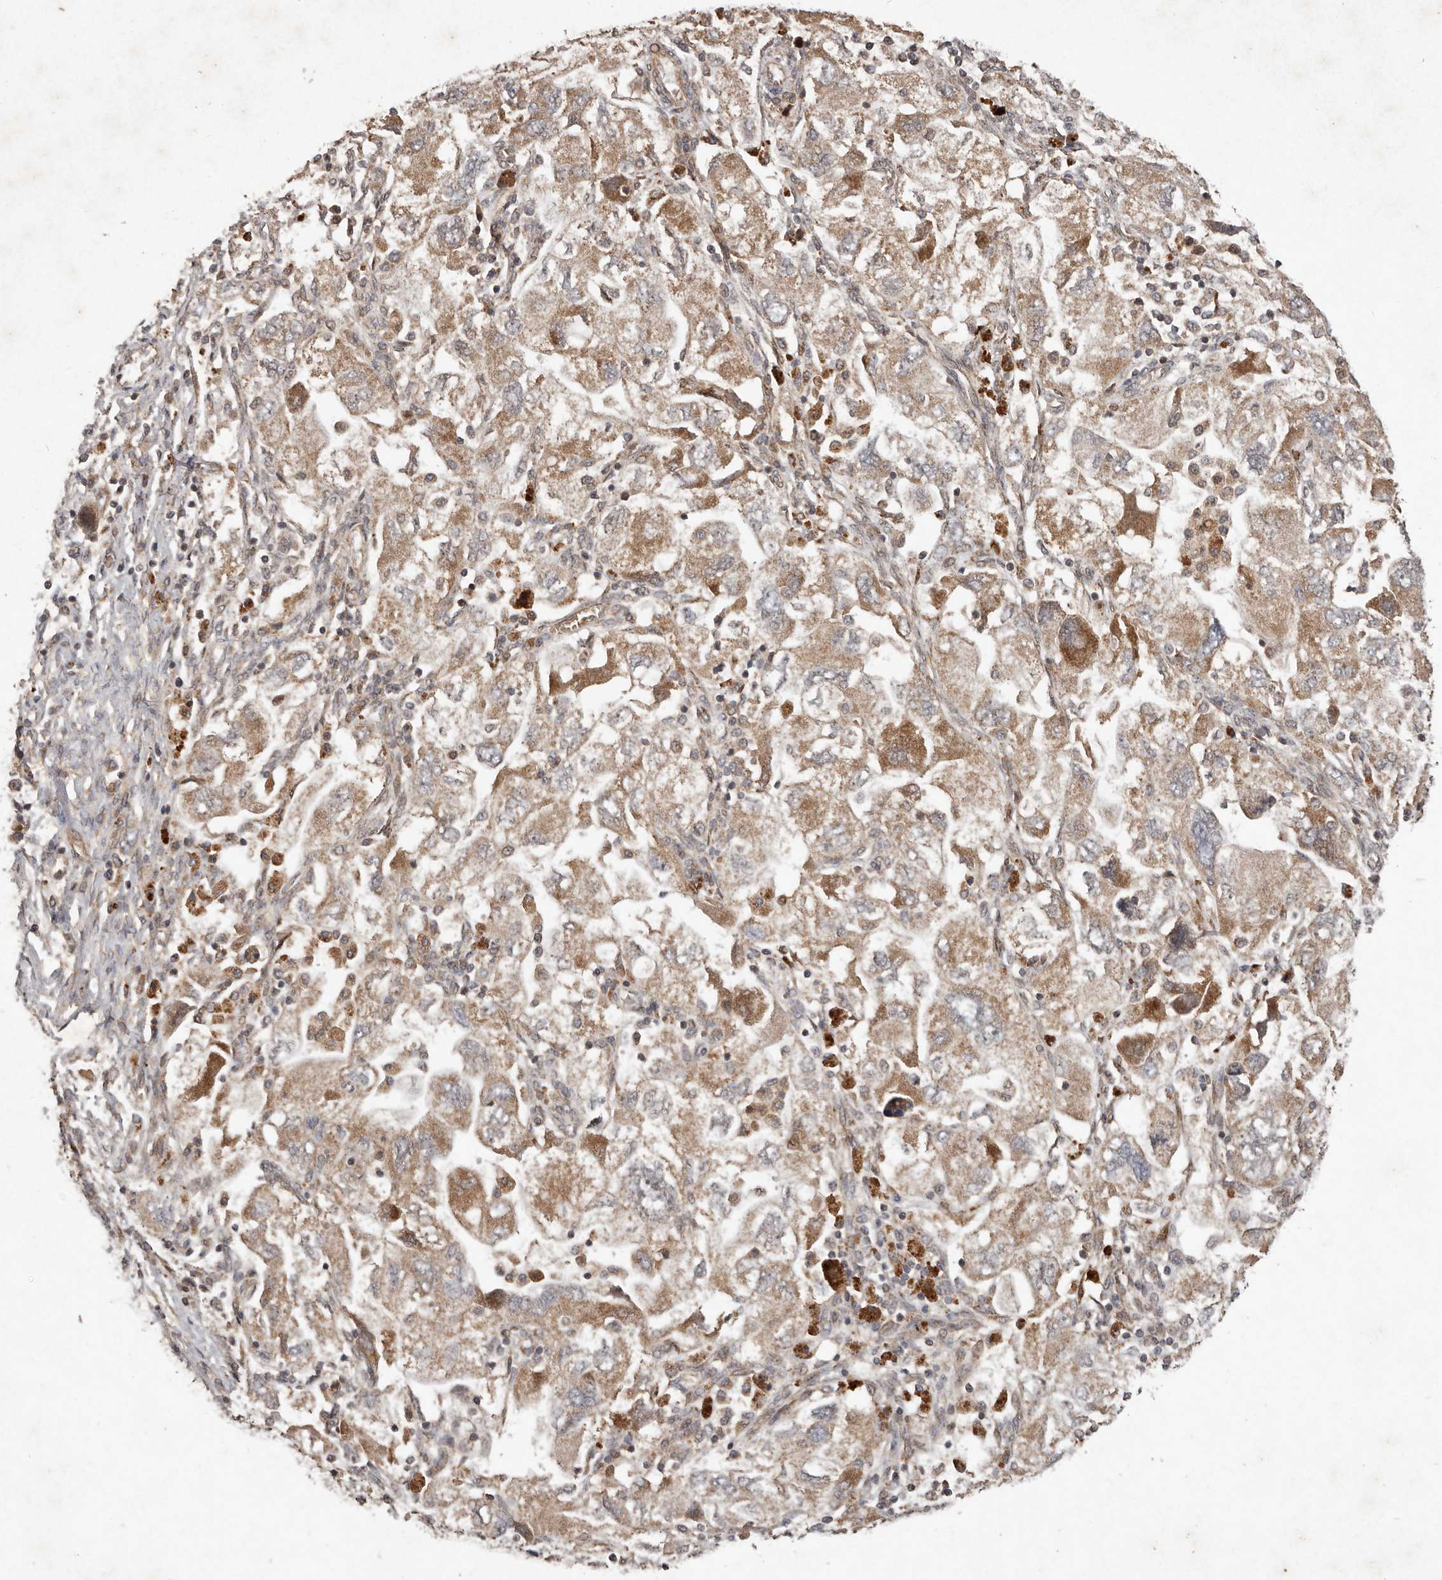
{"staining": {"intensity": "moderate", "quantity": ">75%", "location": "cytoplasmic/membranous"}, "tissue": "ovarian cancer", "cell_type": "Tumor cells", "image_type": "cancer", "snomed": [{"axis": "morphology", "description": "Carcinoma, NOS"}, {"axis": "morphology", "description": "Cystadenocarcinoma, serous, NOS"}, {"axis": "topography", "description": "Ovary"}], "caption": "An immunohistochemistry histopathology image of neoplastic tissue is shown. Protein staining in brown shows moderate cytoplasmic/membranous positivity in ovarian cancer within tumor cells.", "gene": "PLOD2", "patient": {"sex": "female", "age": 69}}